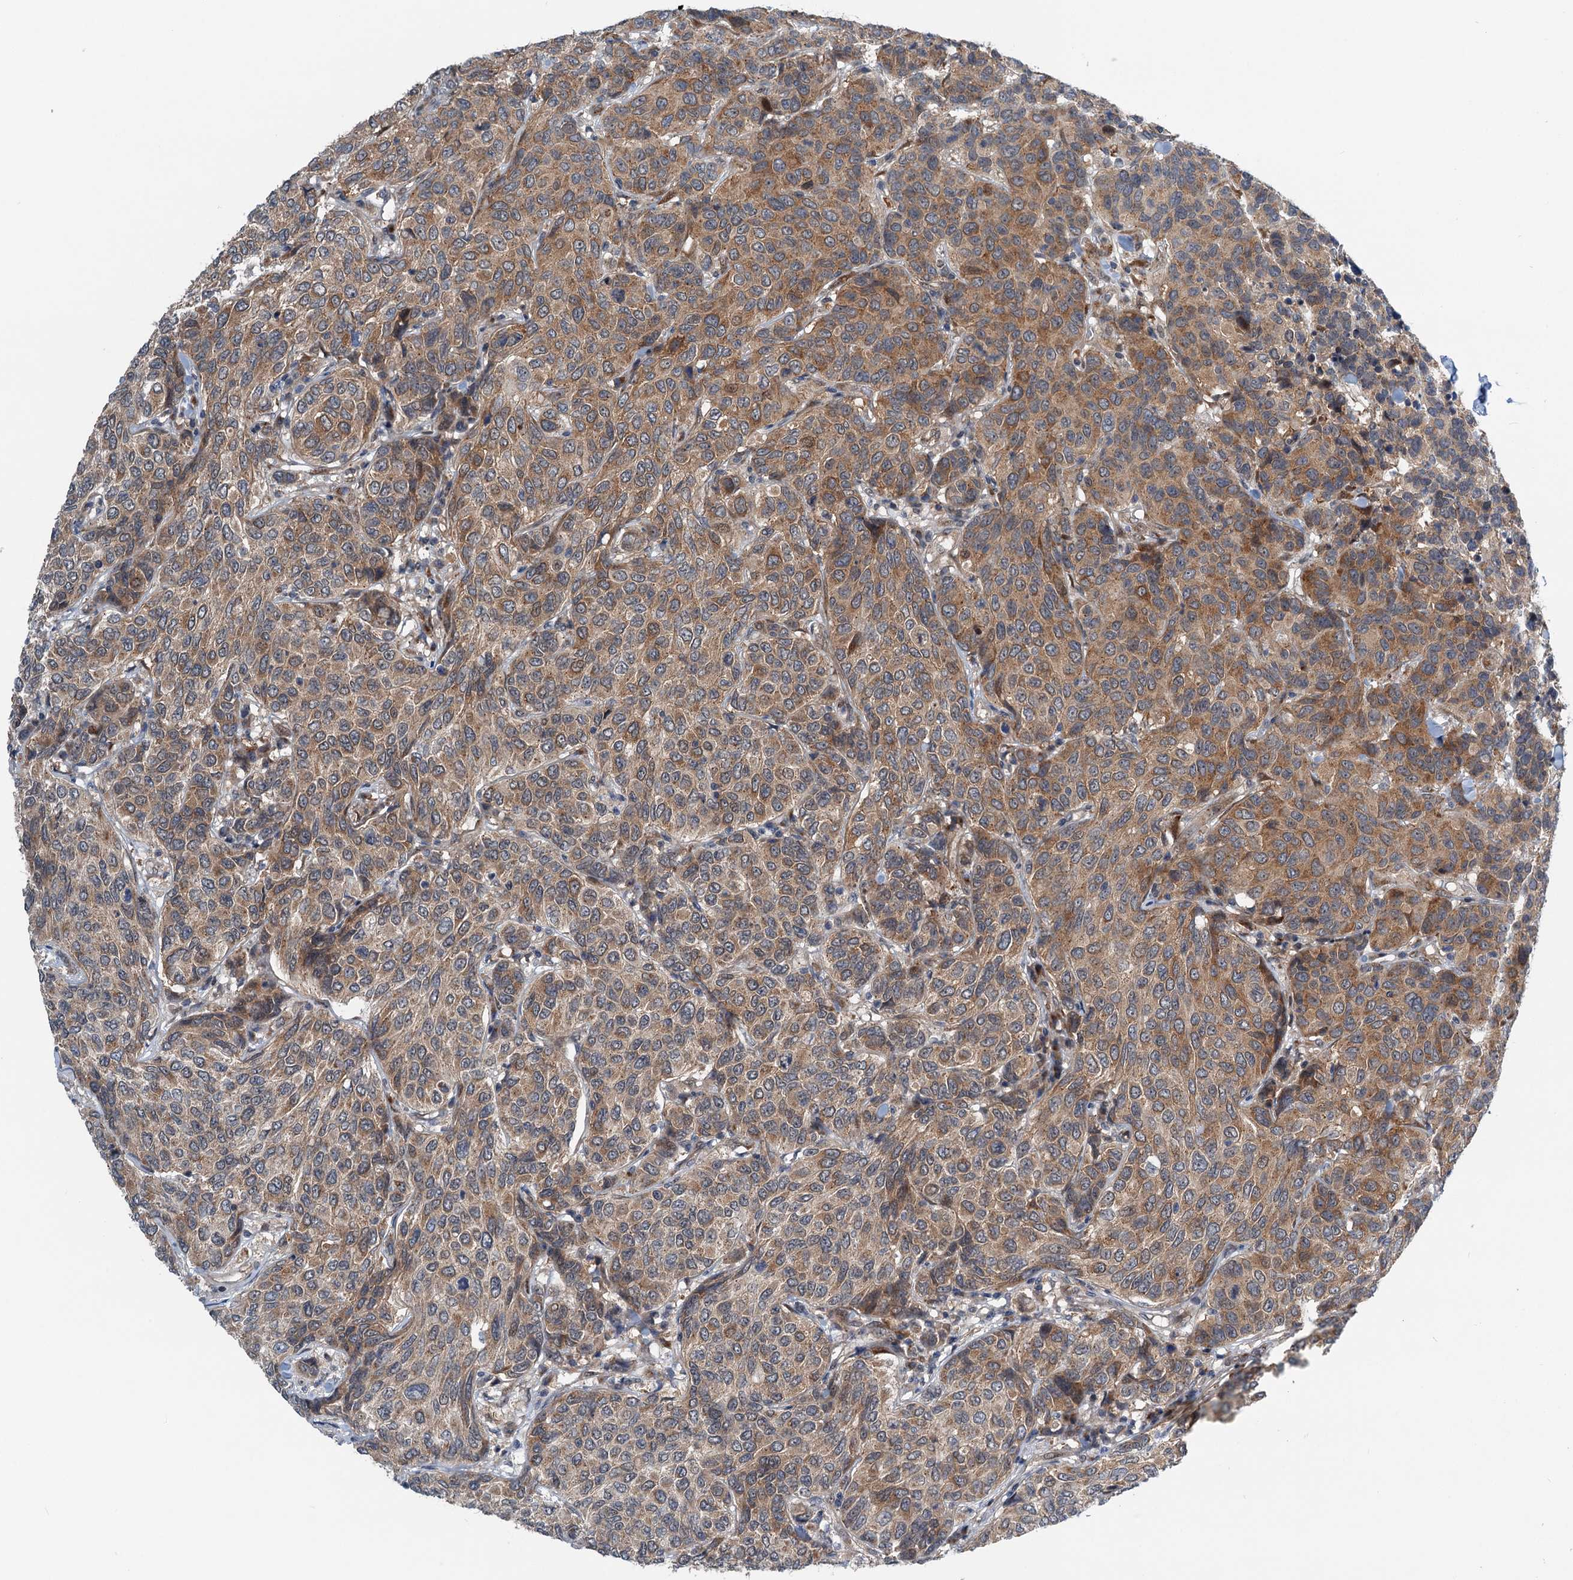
{"staining": {"intensity": "moderate", "quantity": "<25%", "location": "cytoplasmic/membranous"}, "tissue": "breast cancer", "cell_type": "Tumor cells", "image_type": "cancer", "snomed": [{"axis": "morphology", "description": "Duct carcinoma"}, {"axis": "topography", "description": "Breast"}], "caption": "About <25% of tumor cells in breast cancer (infiltrating ductal carcinoma) reveal moderate cytoplasmic/membranous protein expression as visualized by brown immunohistochemical staining.", "gene": "DYNC2I2", "patient": {"sex": "female", "age": 55}}